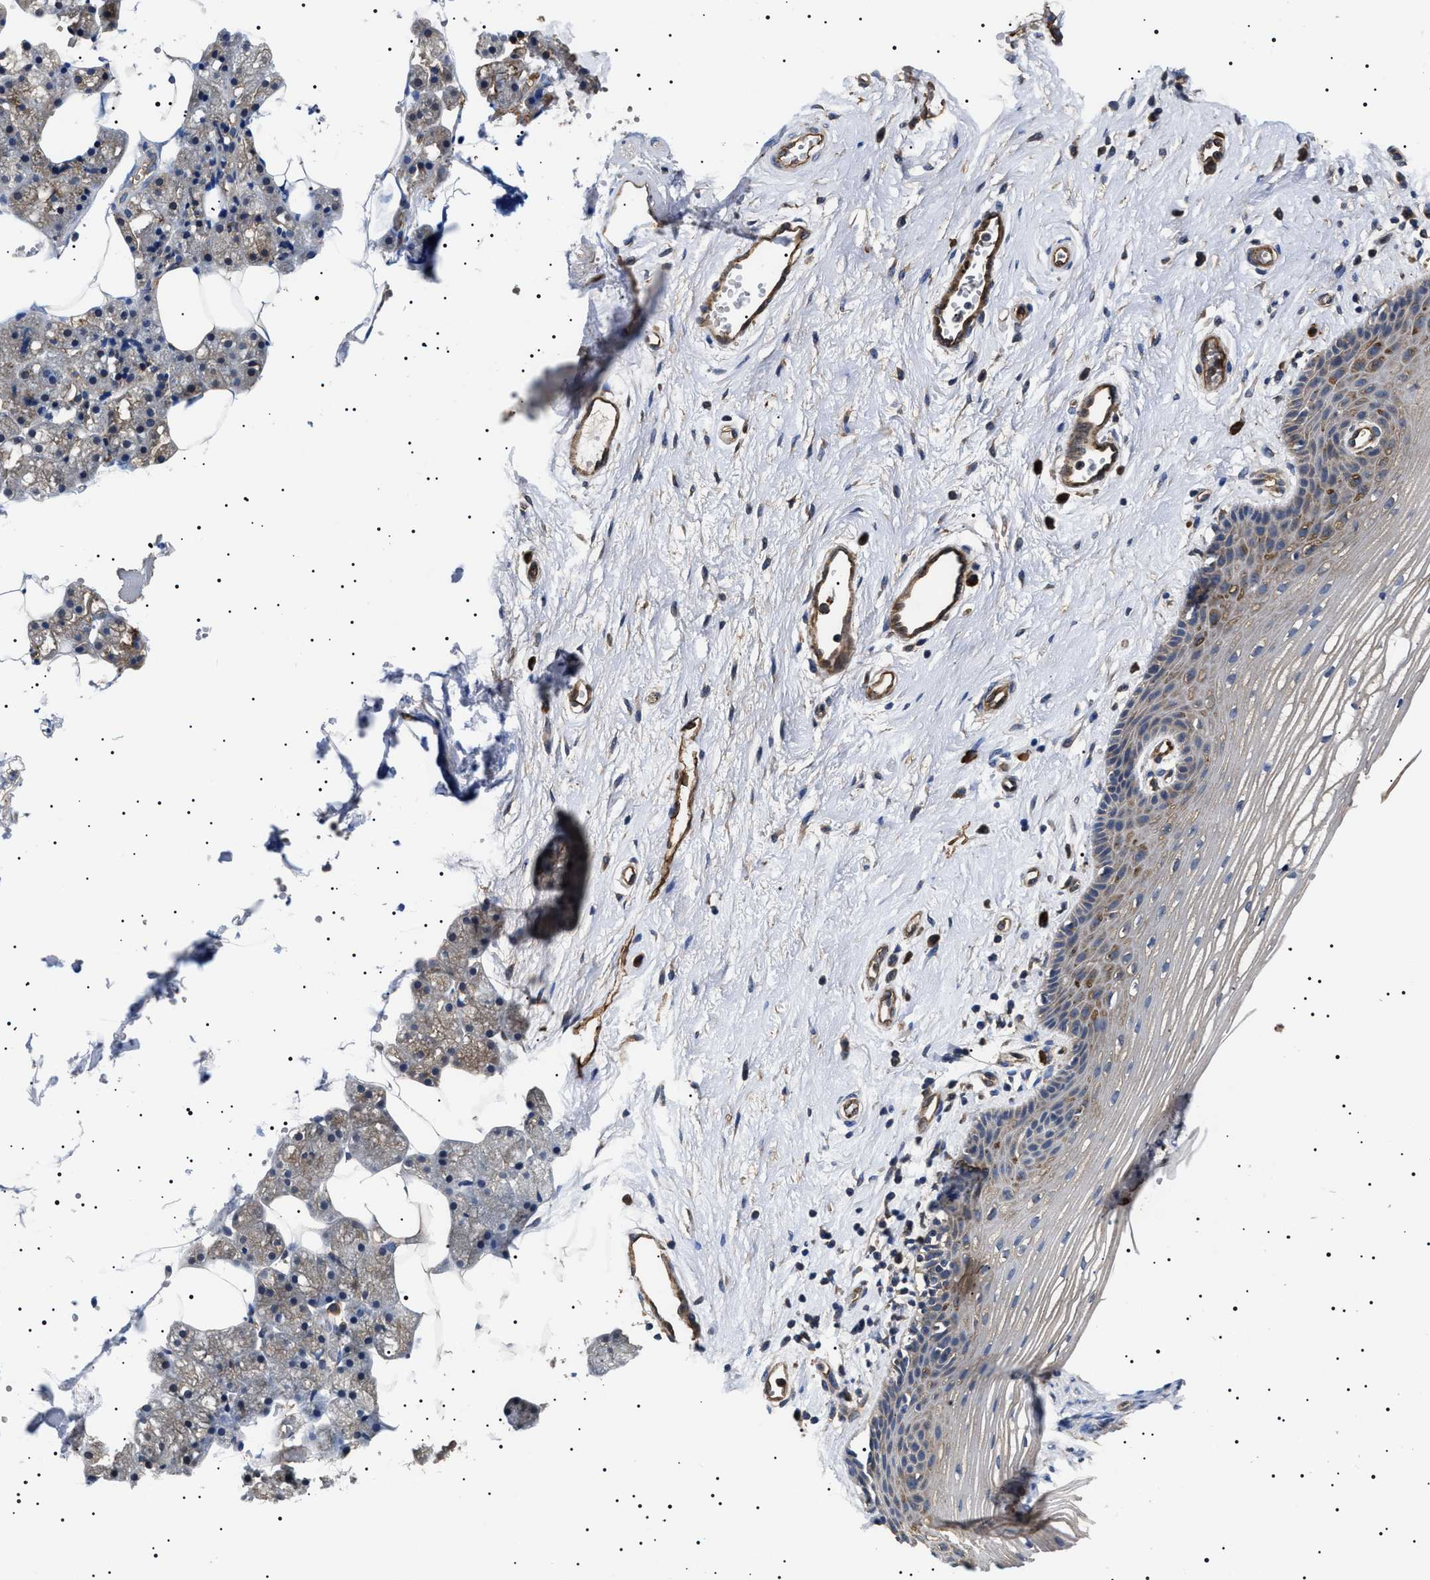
{"staining": {"intensity": "moderate", "quantity": ">75%", "location": "cytoplasmic/membranous"}, "tissue": "salivary gland", "cell_type": "Glandular cells", "image_type": "normal", "snomed": [{"axis": "morphology", "description": "Normal tissue, NOS"}, {"axis": "topography", "description": "Salivary gland"}], "caption": "There is medium levels of moderate cytoplasmic/membranous expression in glandular cells of benign salivary gland, as demonstrated by immunohistochemical staining (brown color).", "gene": "TPP2", "patient": {"sex": "male", "age": 62}}